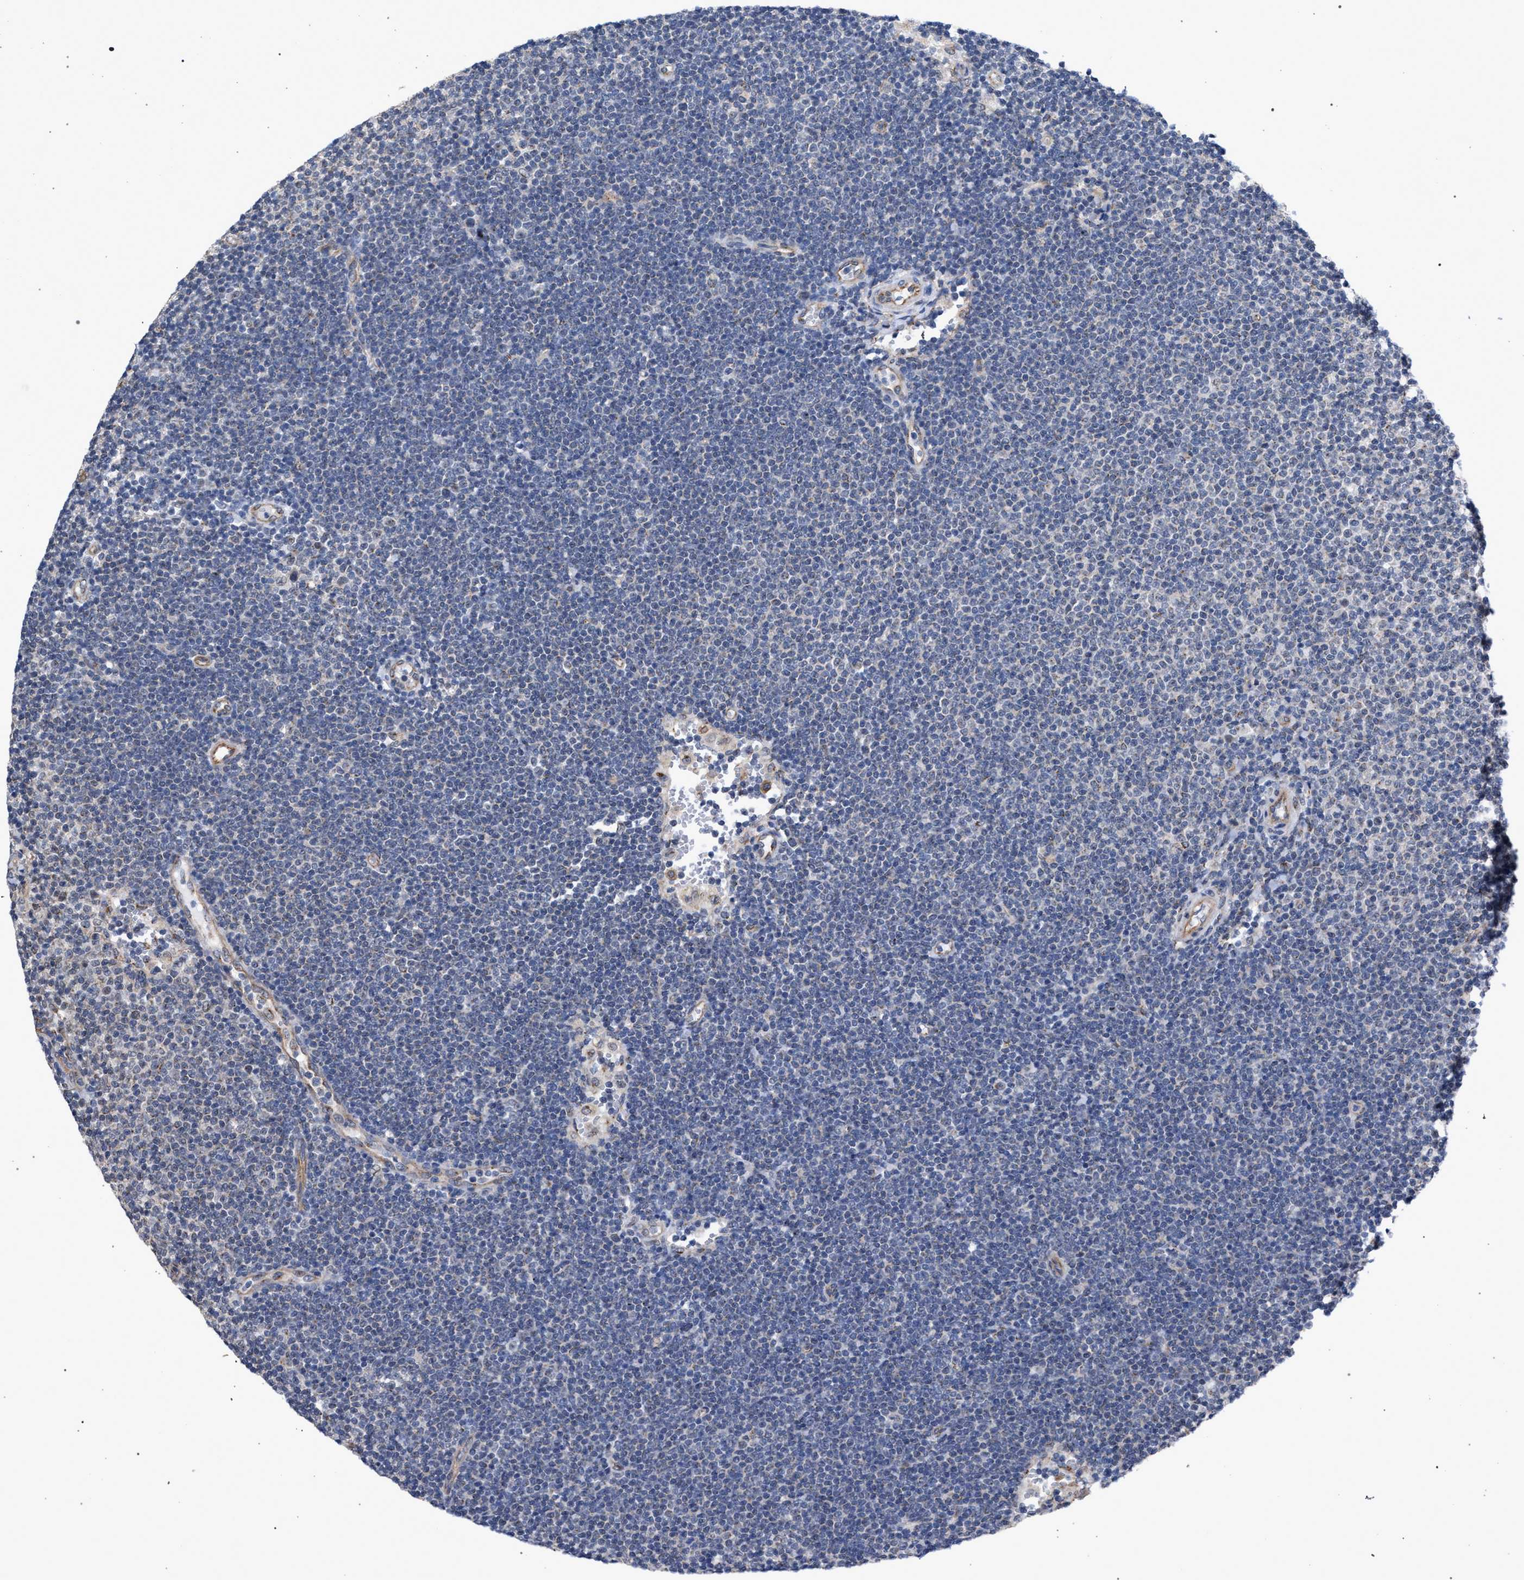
{"staining": {"intensity": "negative", "quantity": "none", "location": "none"}, "tissue": "lymphoma", "cell_type": "Tumor cells", "image_type": "cancer", "snomed": [{"axis": "morphology", "description": "Malignant lymphoma, non-Hodgkin's type, Low grade"}, {"axis": "topography", "description": "Lymph node"}], "caption": "Protein analysis of low-grade malignant lymphoma, non-Hodgkin's type reveals no significant expression in tumor cells.", "gene": "GOLGA2", "patient": {"sex": "female", "age": 53}}